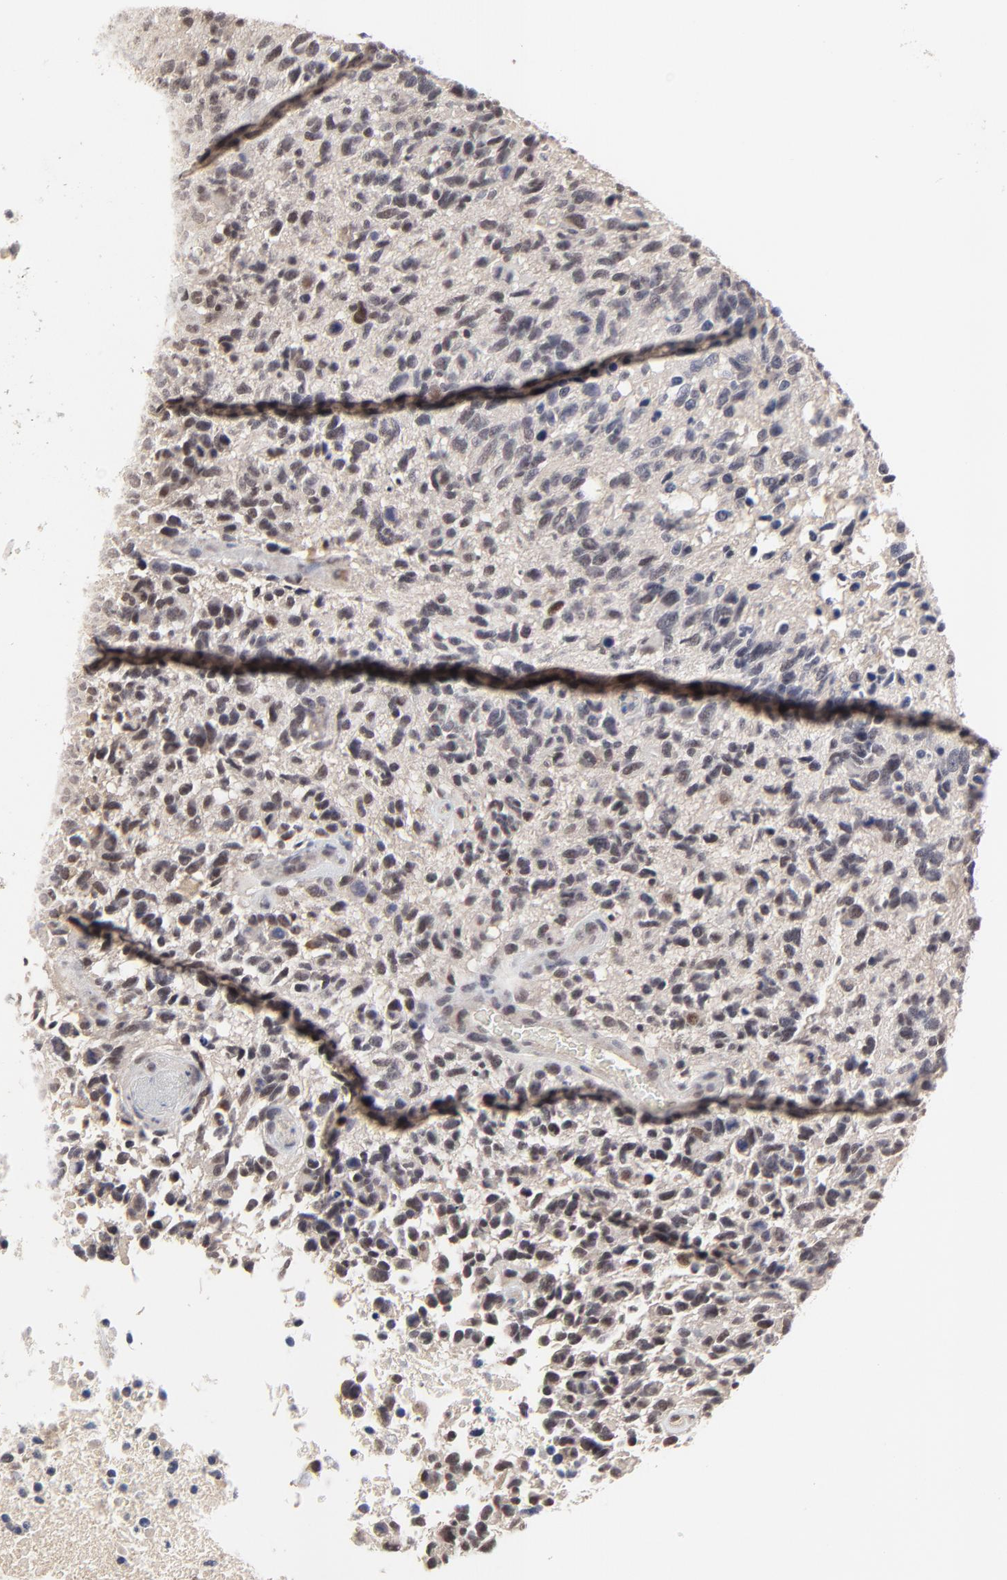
{"staining": {"intensity": "weak", "quantity": ">75%", "location": "nuclear"}, "tissue": "glioma", "cell_type": "Tumor cells", "image_type": "cancer", "snomed": [{"axis": "morphology", "description": "Glioma, malignant, High grade"}, {"axis": "topography", "description": "Brain"}], "caption": "Immunohistochemistry (IHC) (DAB) staining of human glioma shows weak nuclear protein positivity in approximately >75% of tumor cells.", "gene": "FAM199X", "patient": {"sex": "male", "age": 72}}